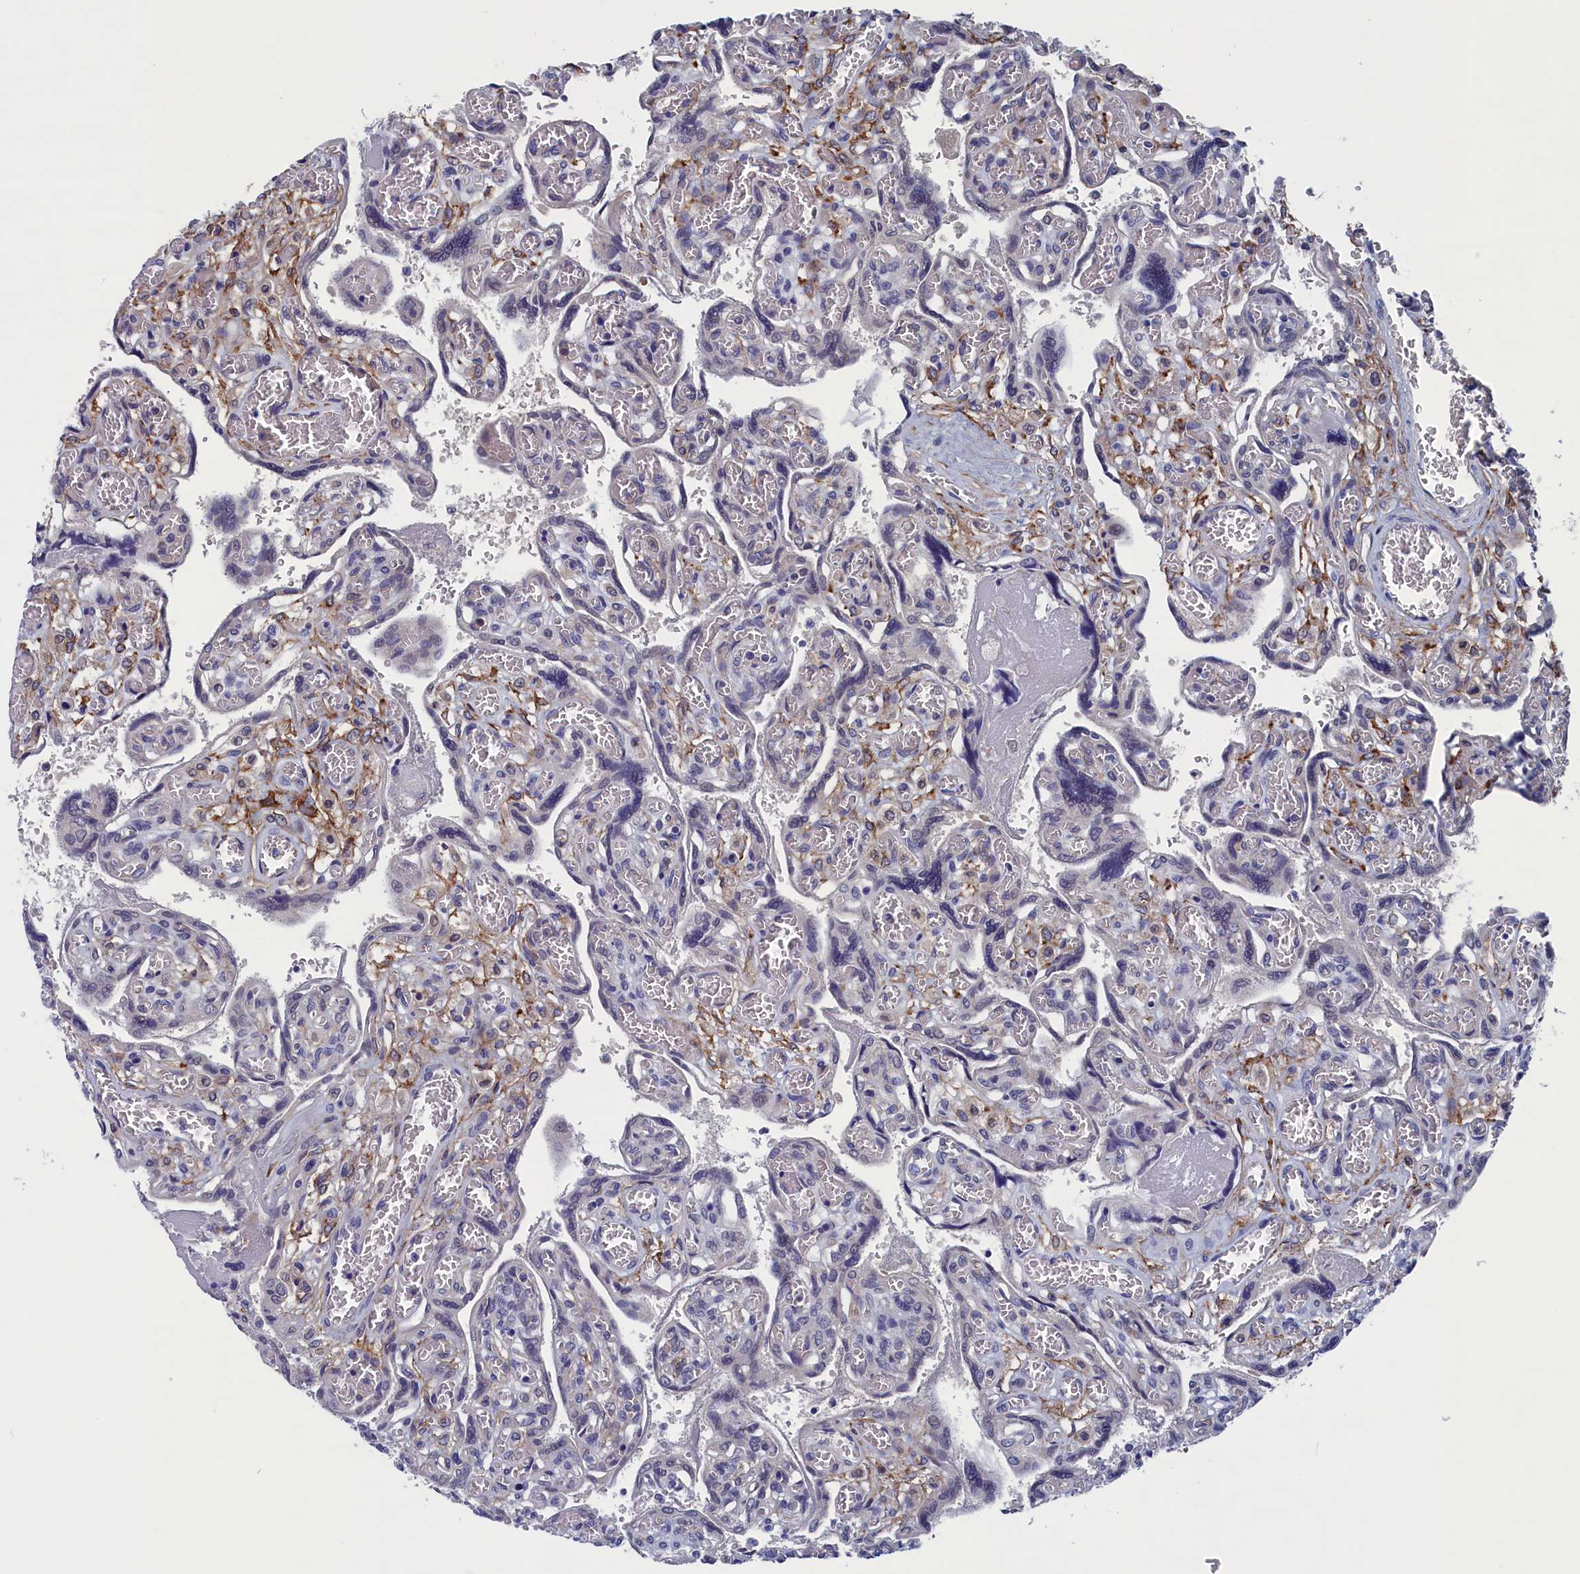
{"staining": {"intensity": "weak", "quantity": "<25%", "location": "nuclear"}, "tissue": "placenta", "cell_type": "Trophoblastic cells", "image_type": "normal", "snomed": [{"axis": "morphology", "description": "Normal tissue, NOS"}, {"axis": "topography", "description": "Placenta"}], "caption": "Photomicrograph shows no significant protein positivity in trophoblastic cells of unremarkable placenta.", "gene": "SPATA13", "patient": {"sex": "female", "age": 39}}